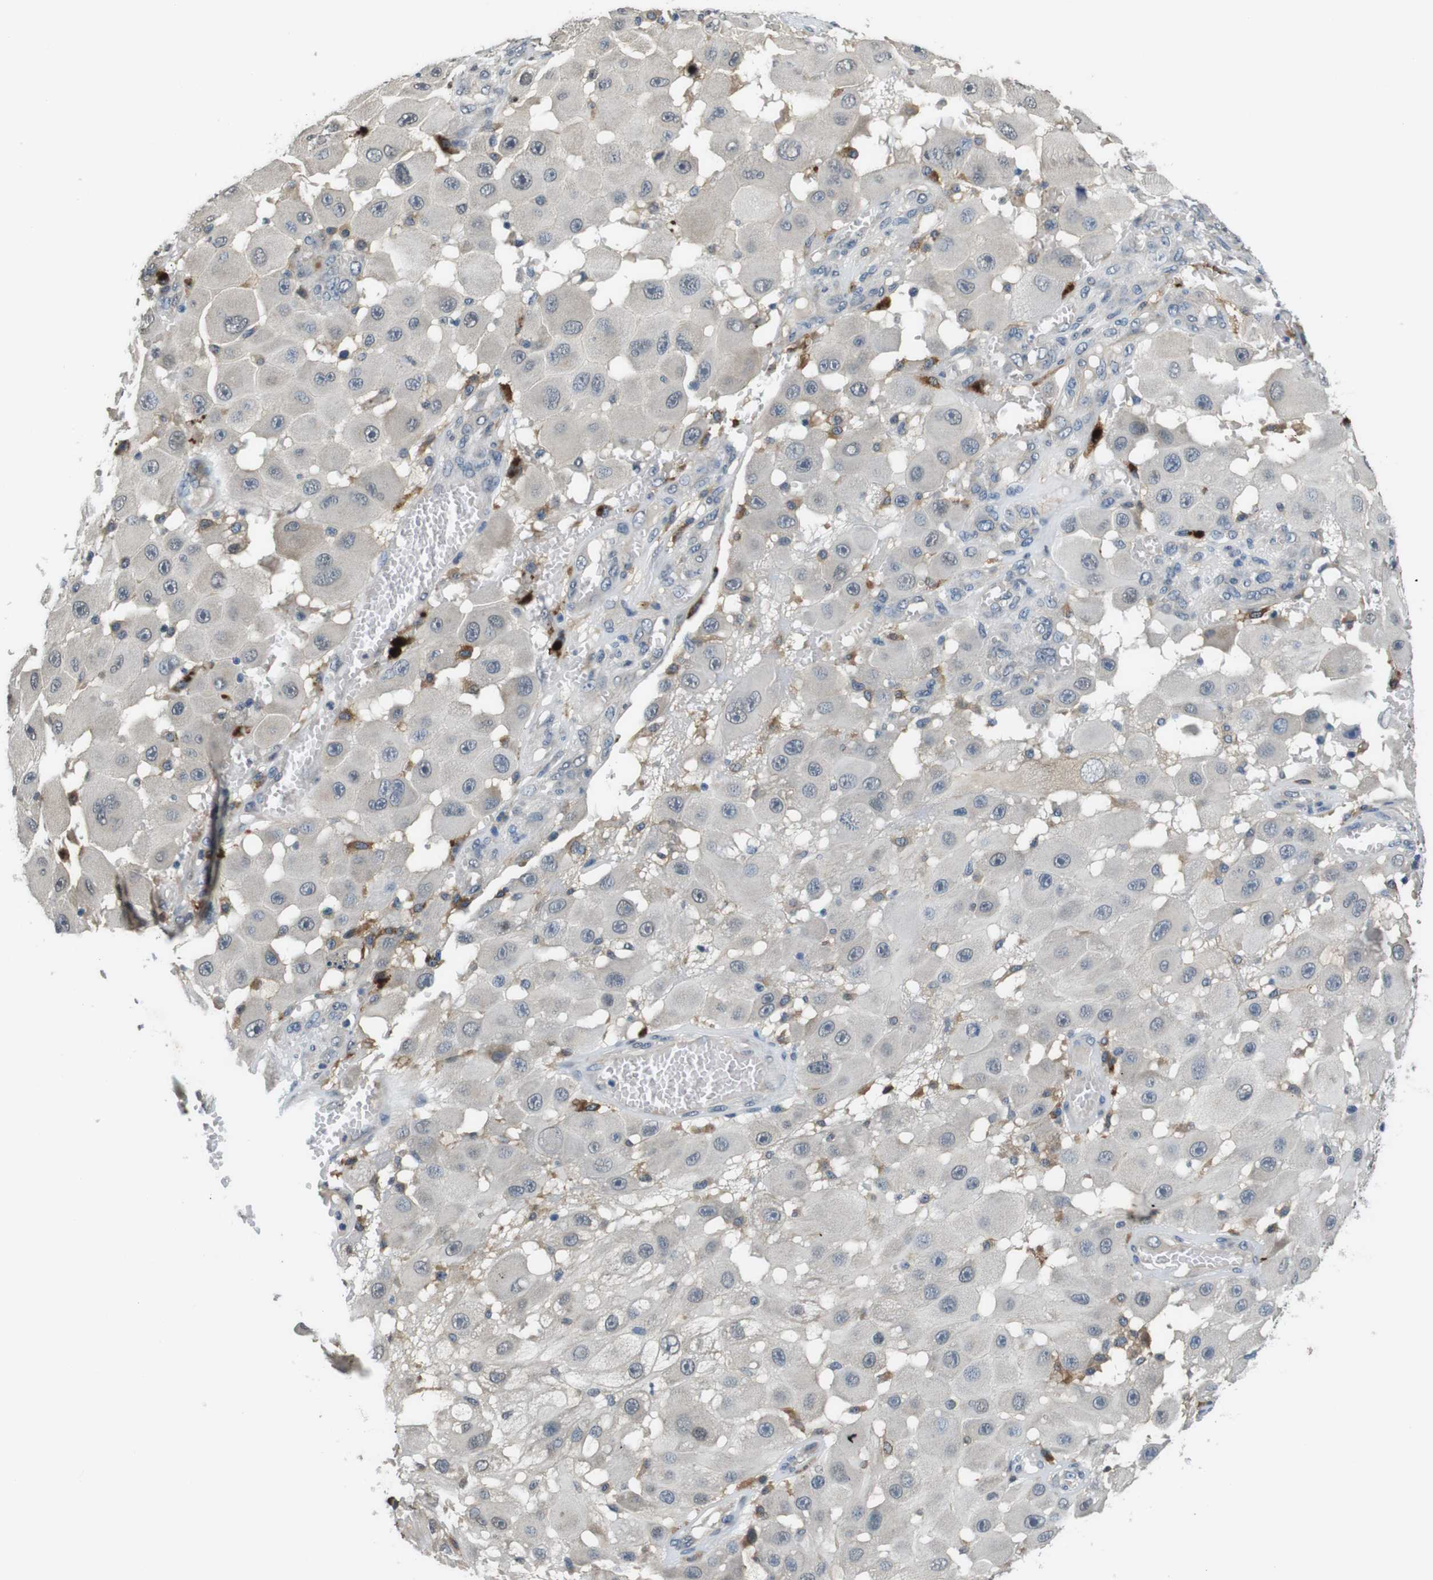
{"staining": {"intensity": "negative", "quantity": "none", "location": "none"}, "tissue": "melanoma", "cell_type": "Tumor cells", "image_type": "cancer", "snomed": [{"axis": "morphology", "description": "Malignant melanoma, NOS"}, {"axis": "topography", "description": "Skin"}], "caption": "Tumor cells are negative for brown protein staining in melanoma.", "gene": "CD163L1", "patient": {"sex": "female", "age": 81}}